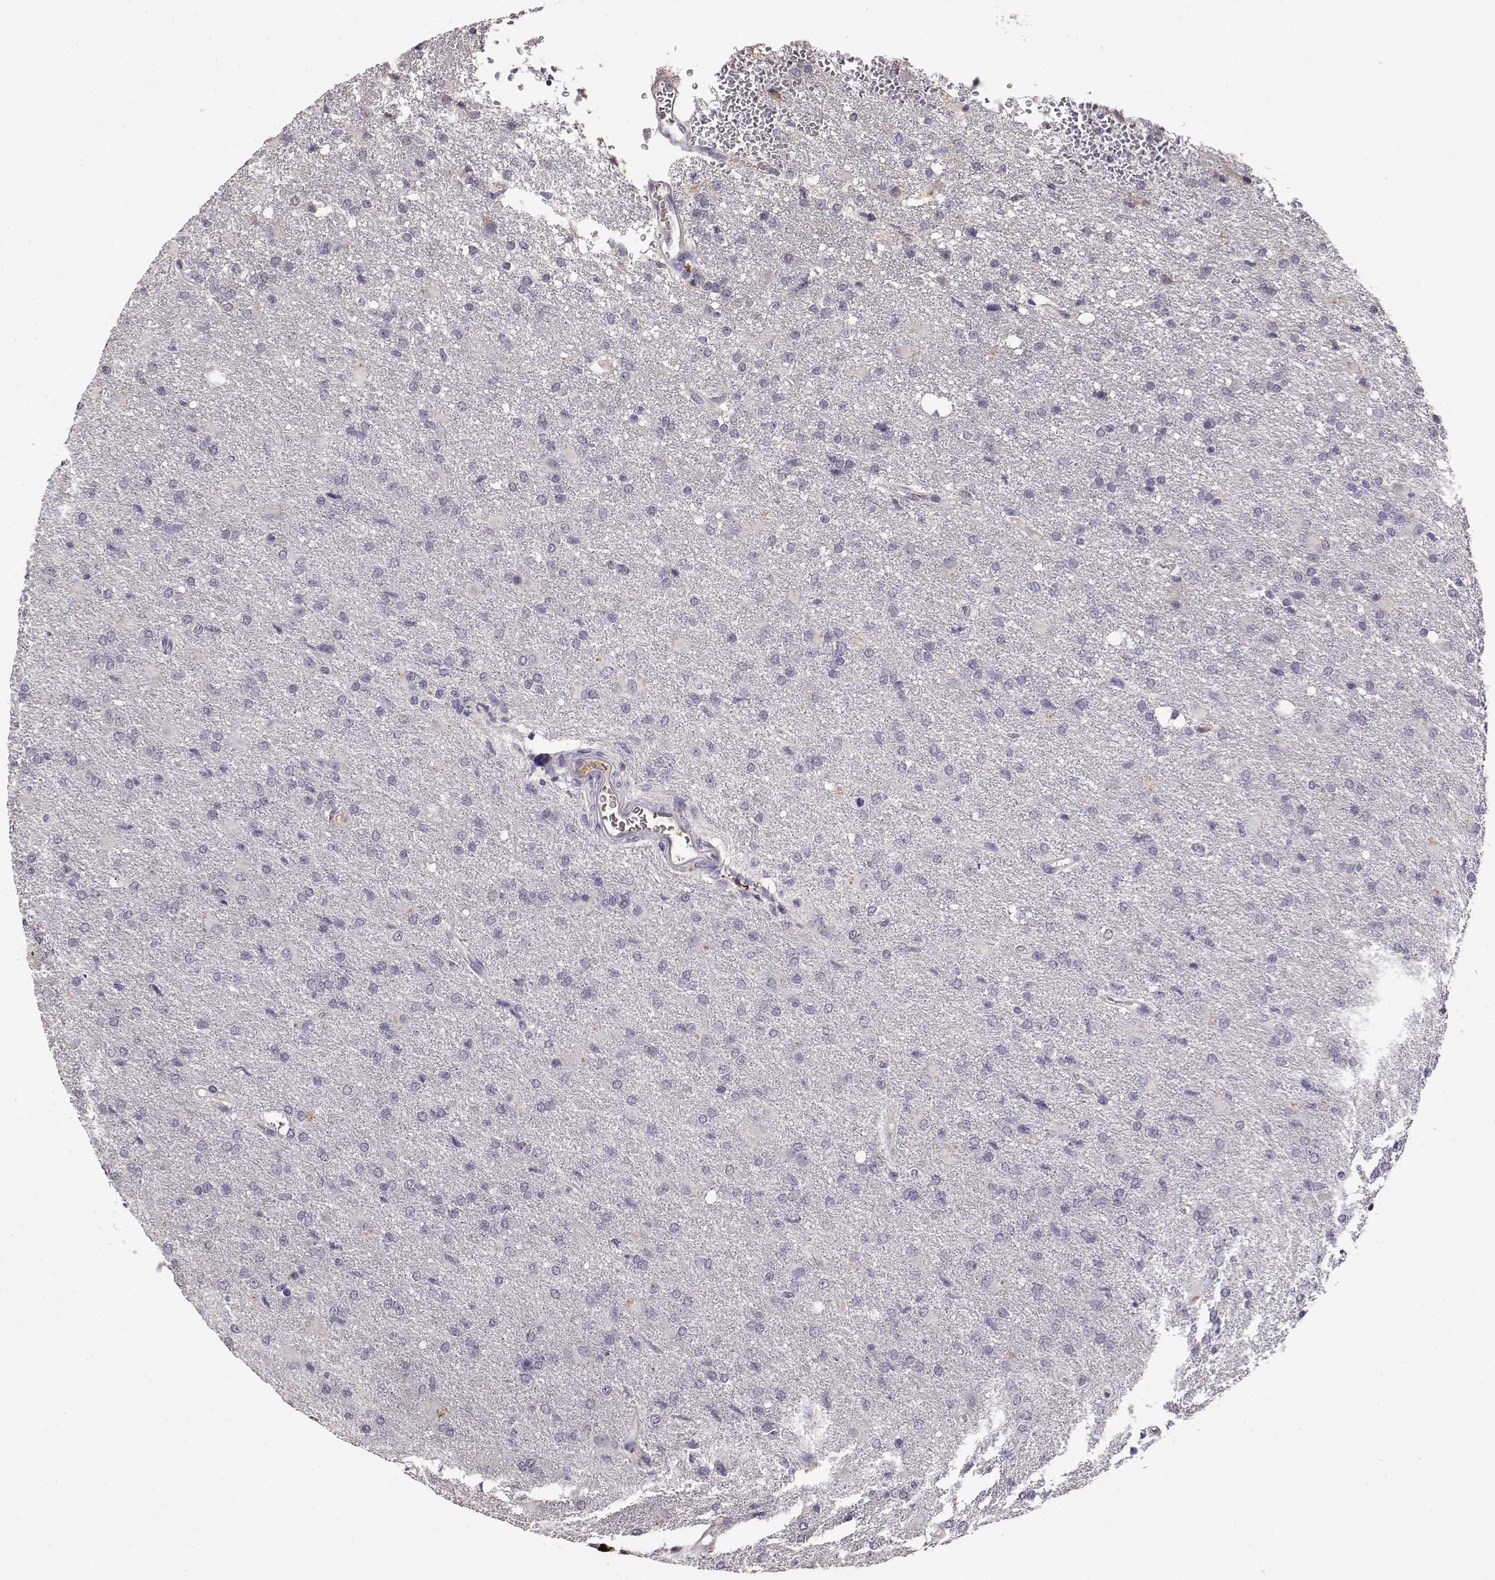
{"staining": {"intensity": "negative", "quantity": "none", "location": "none"}, "tissue": "glioma", "cell_type": "Tumor cells", "image_type": "cancer", "snomed": [{"axis": "morphology", "description": "Glioma, malignant, High grade"}, {"axis": "topography", "description": "Brain"}], "caption": "High magnification brightfield microscopy of malignant high-grade glioma stained with DAB (brown) and counterstained with hematoxylin (blue): tumor cells show no significant staining.", "gene": "TACR1", "patient": {"sex": "male", "age": 68}}